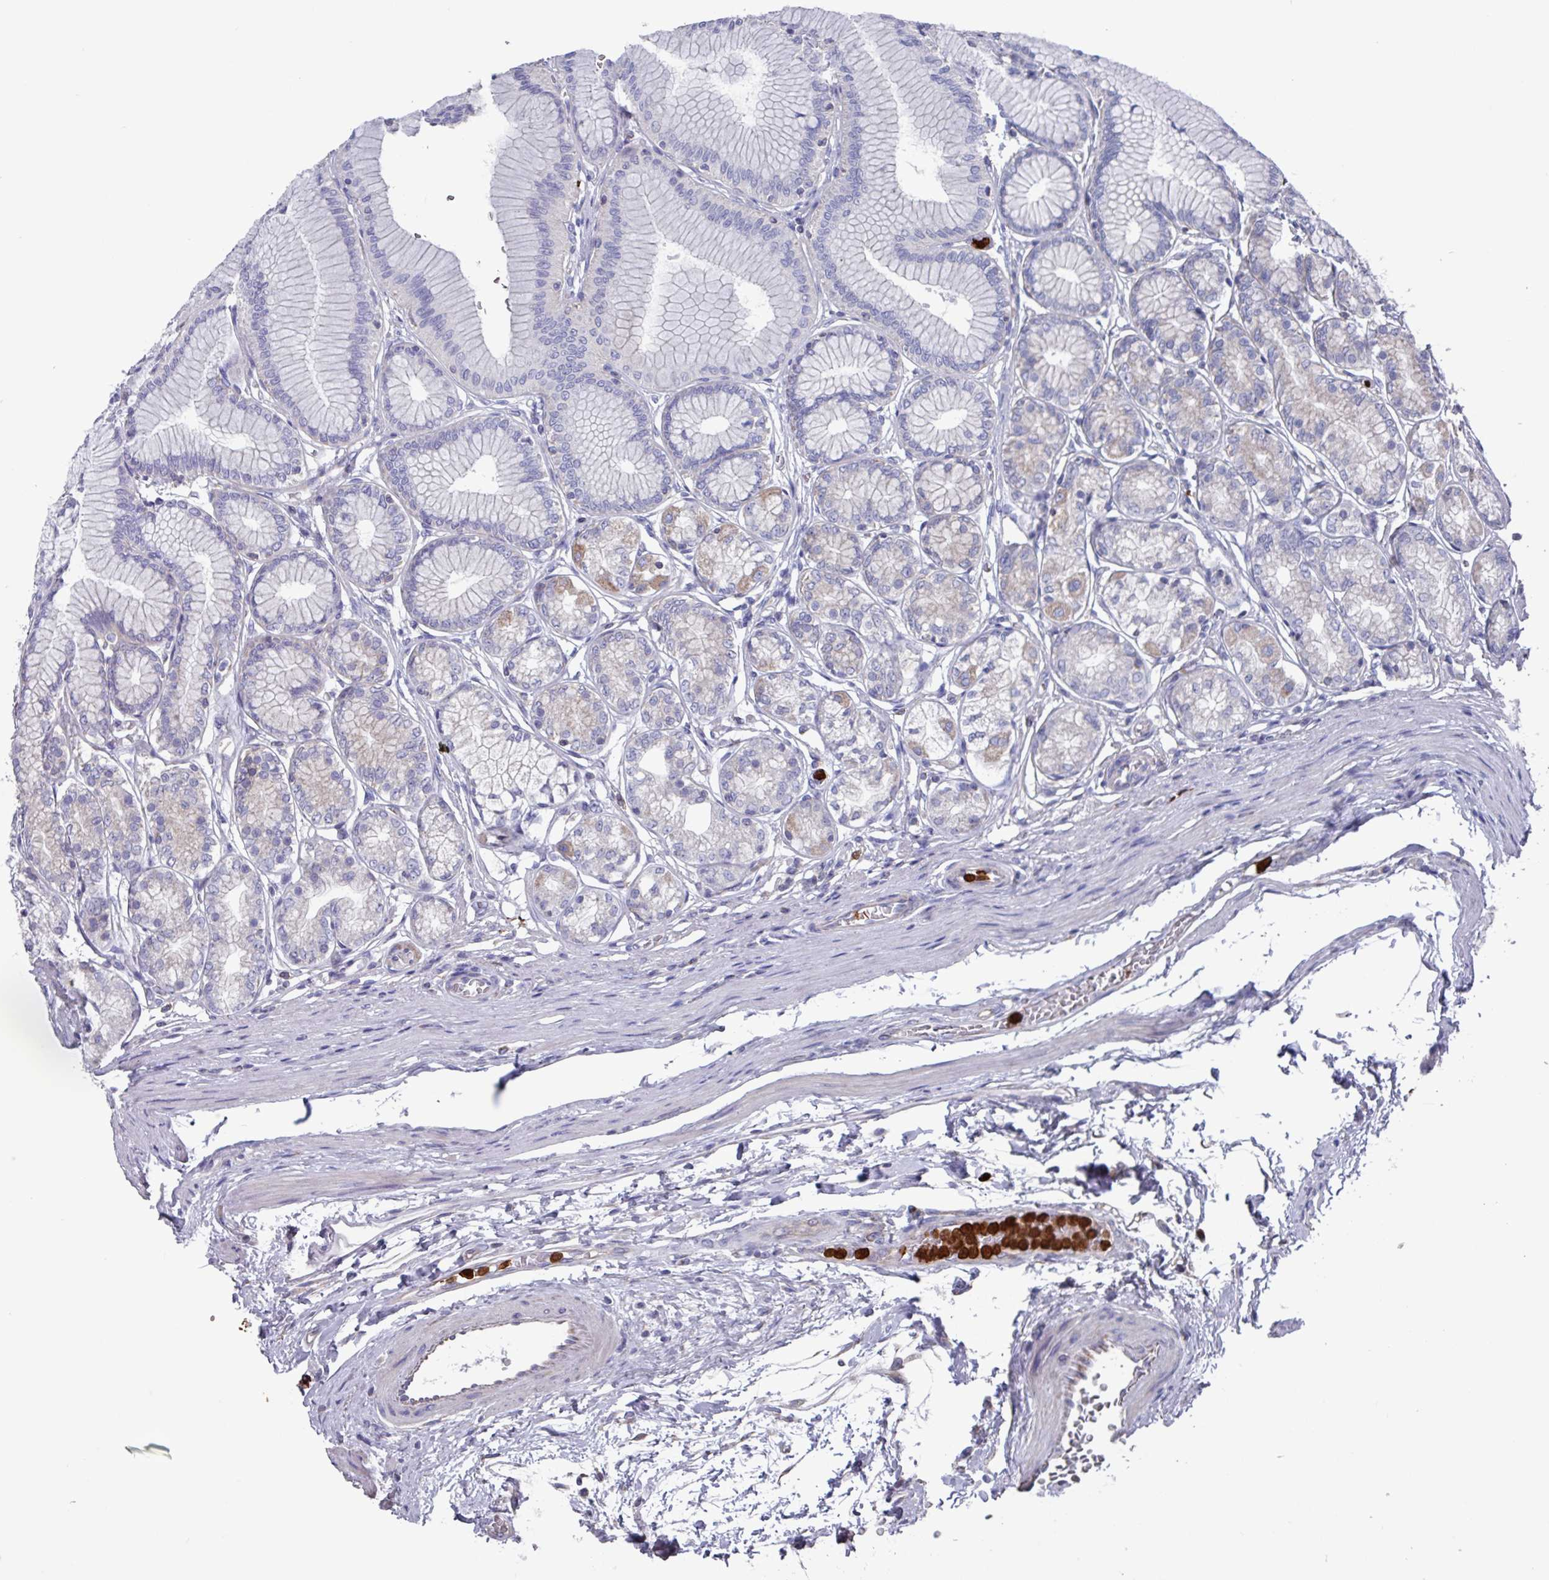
{"staining": {"intensity": "moderate", "quantity": "<25%", "location": "cytoplasmic/membranous"}, "tissue": "stomach", "cell_type": "Glandular cells", "image_type": "normal", "snomed": [{"axis": "morphology", "description": "Normal tissue, NOS"}, {"axis": "morphology", "description": "Adenocarcinoma, NOS"}, {"axis": "morphology", "description": "Adenocarcinoma, High grade"}, {"axis": "topography", "description": "Stomach, upper"}, {"axis": "topography", "description": "Stomach"}], "caption": "Stomach stained with DAB immunohistochemistry demonstrates low levels of moderate cytoplasmic/membranous expression in approximately <25% of glandular cells.", "gene": "UQCC2", "patient": {"sex": "female", "age": 65}}